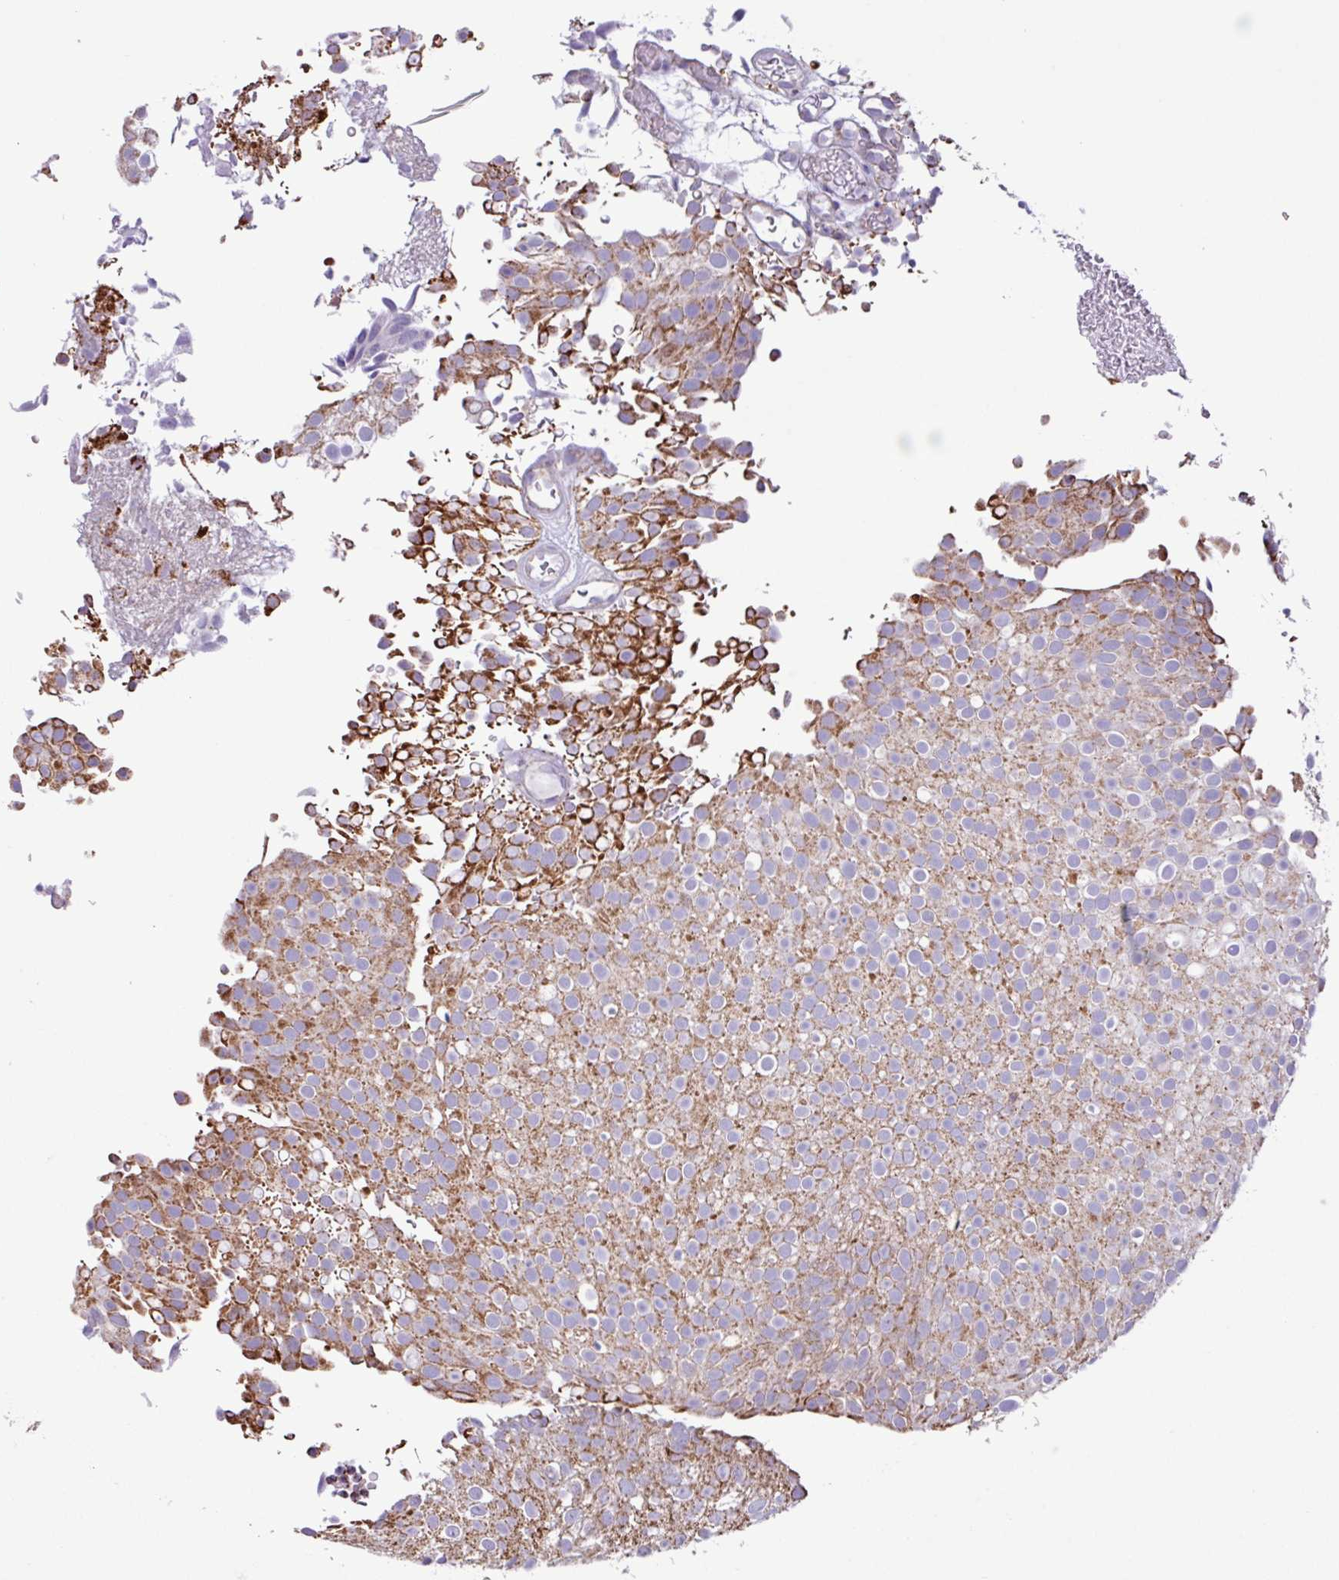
{"staining": {"intensity": "moderate", "quantity": ">75%", "location": "cytoplasmic/membranous"}, "tissue": "urothelial cancer", "cell_type": "Tumor cells", "image_type": "cancer", "snomed": [{"axis": "morphology", "description": "Urothelial carcinoma, Low grade"}, {"axis": "topography", "description": "Urinary bladder"}], "caption": "Moderate cytoplasmic/membranous expression is appreciated in approximately >75% of tumor cells in urothelial cancer. (DAB IHC, brown staining for protein, blue staining for nuclei).", "gene": "RTL3", "patient": {"sex": "male", "age": 78}}